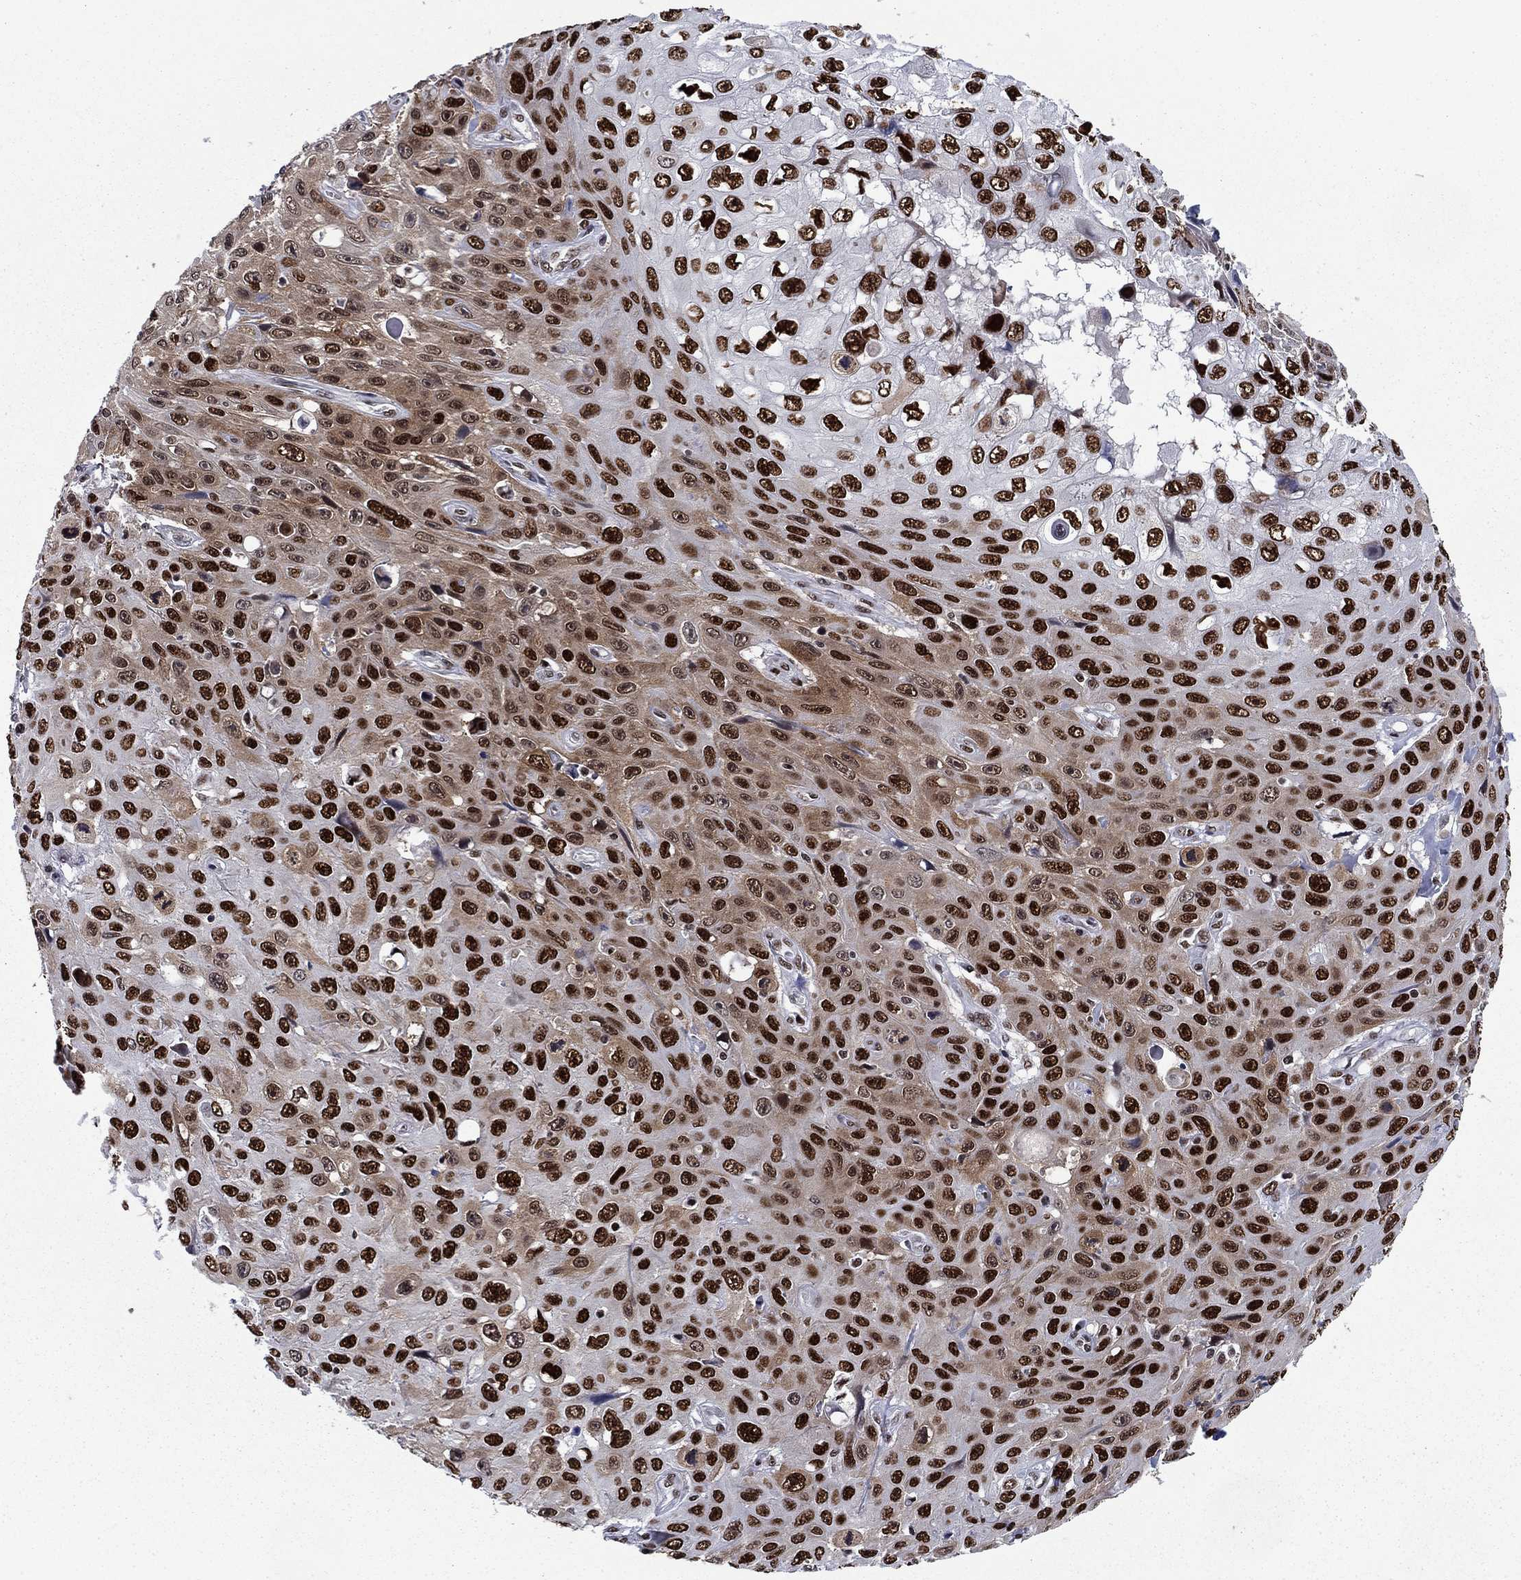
{"staining": {"intensity": "strong", "quantity": ">75%", "location": "nuclear"}, "tissue": "skin cancer", "cell_type": "Tumor cells", "image_type": "cancer", "snomed": [{"axis": "morphology", "description": "Squamous cell carcinoma, NOS"}, {"axis": "topography", "description": "Skin"}], "caption": "Tumor cells demonstrate high levels of strong nuclear staining in approximately >75% of cells in skin squamous cell carcinoma.", "gene": "RPRD1B", "patient": {"sex": "male", "age": 82}}